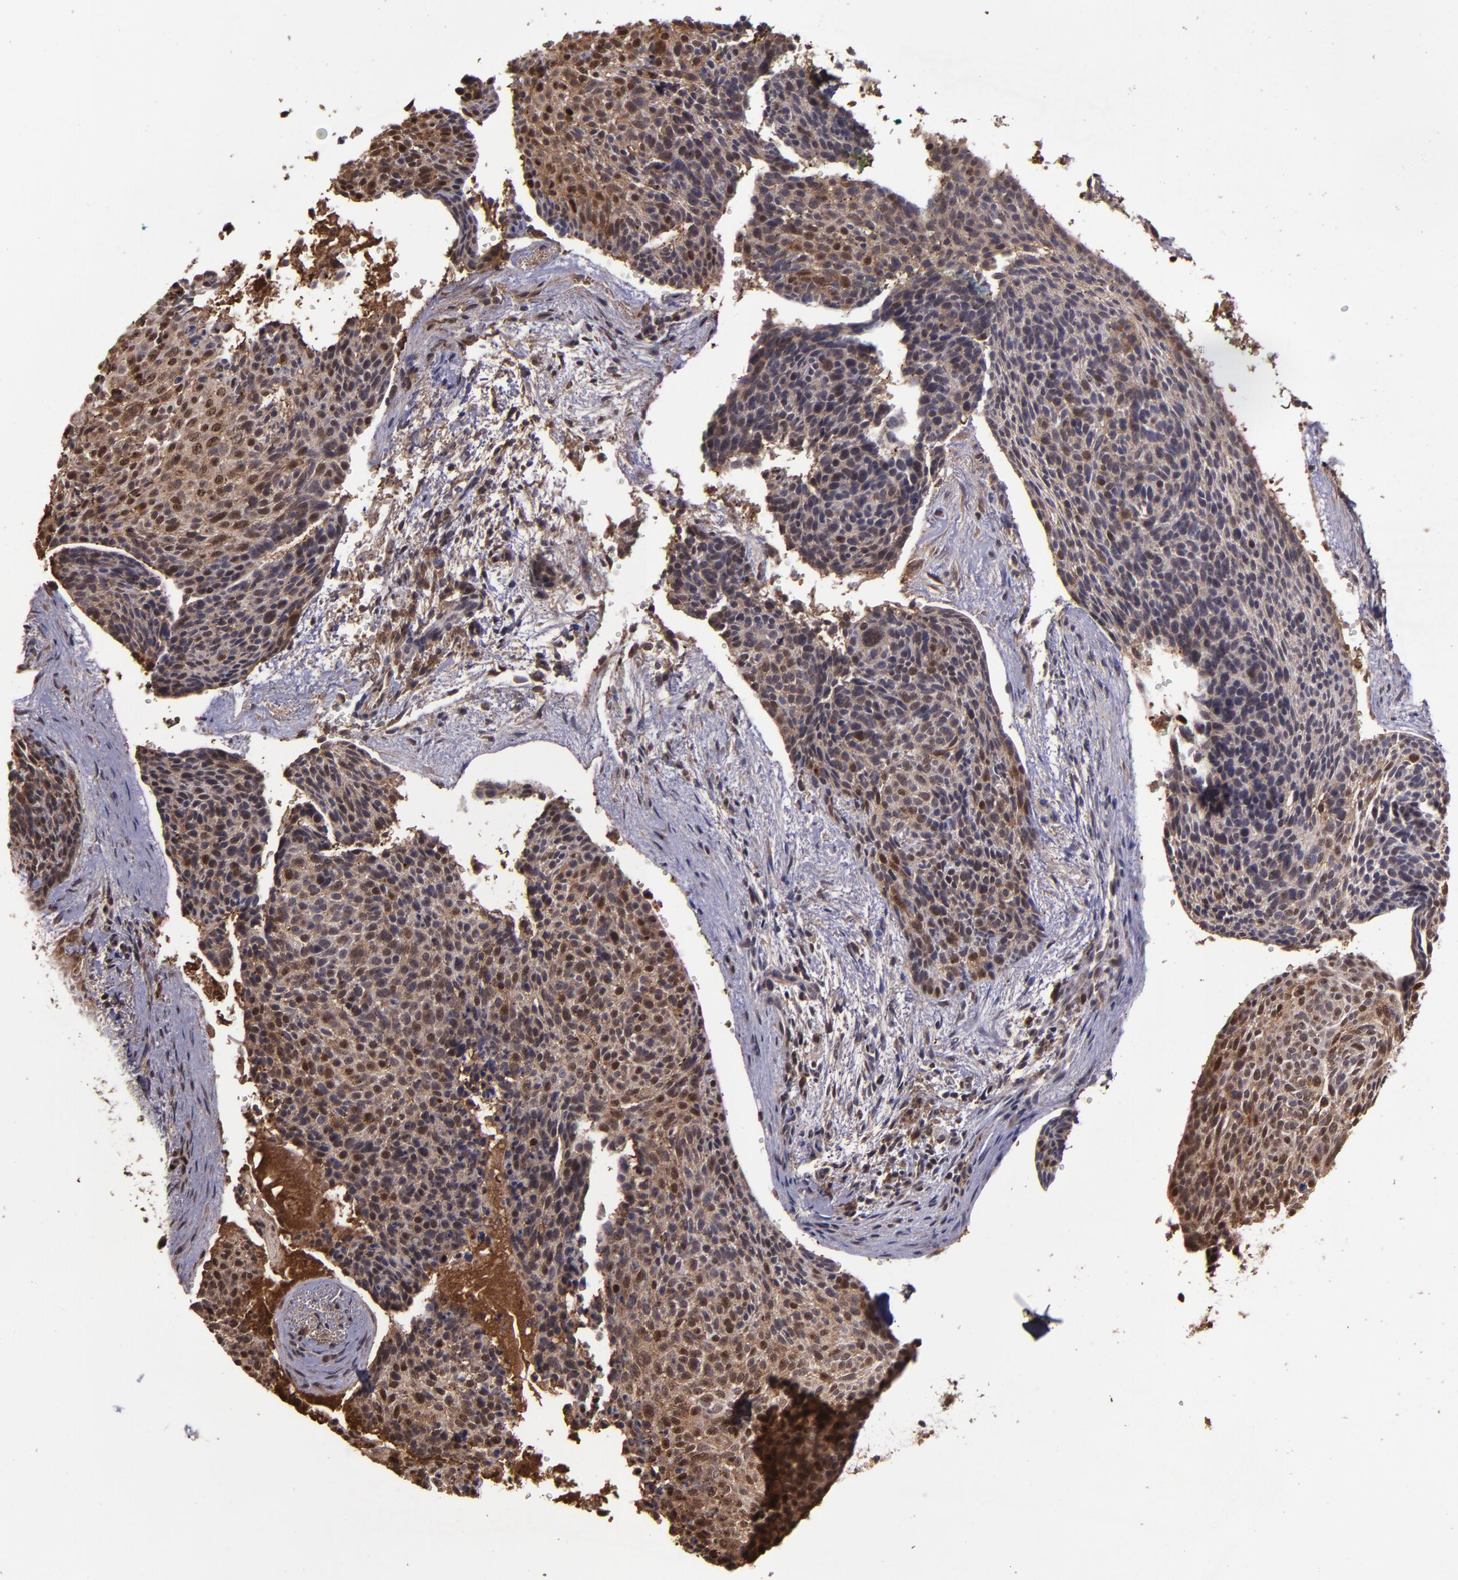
{"staining": {"intensity": "moderate", "quantity": ">75%", "location": "cytoplasmic/membranous,nuclear"}, "tissue": "skin cancer", "cell_type": "Tumor cells", "image_type": "cancer", "snomed": [{"axis": "morphology", "description": "Normal tissue, NOS"}, {"axis": "morphology", "description": "Basal cell carcinoma"}, {"axis": "topography", "description": "Skin"}], "caption": "Tumor cells display medium levels of moderate cytoplasmic/membranous and nuclear positivity in about >75% of cells in human skin cancer (basal cell carcinoma).", "gene": "SERPINF2", "patient": {"sex": "female", "age": 57}}